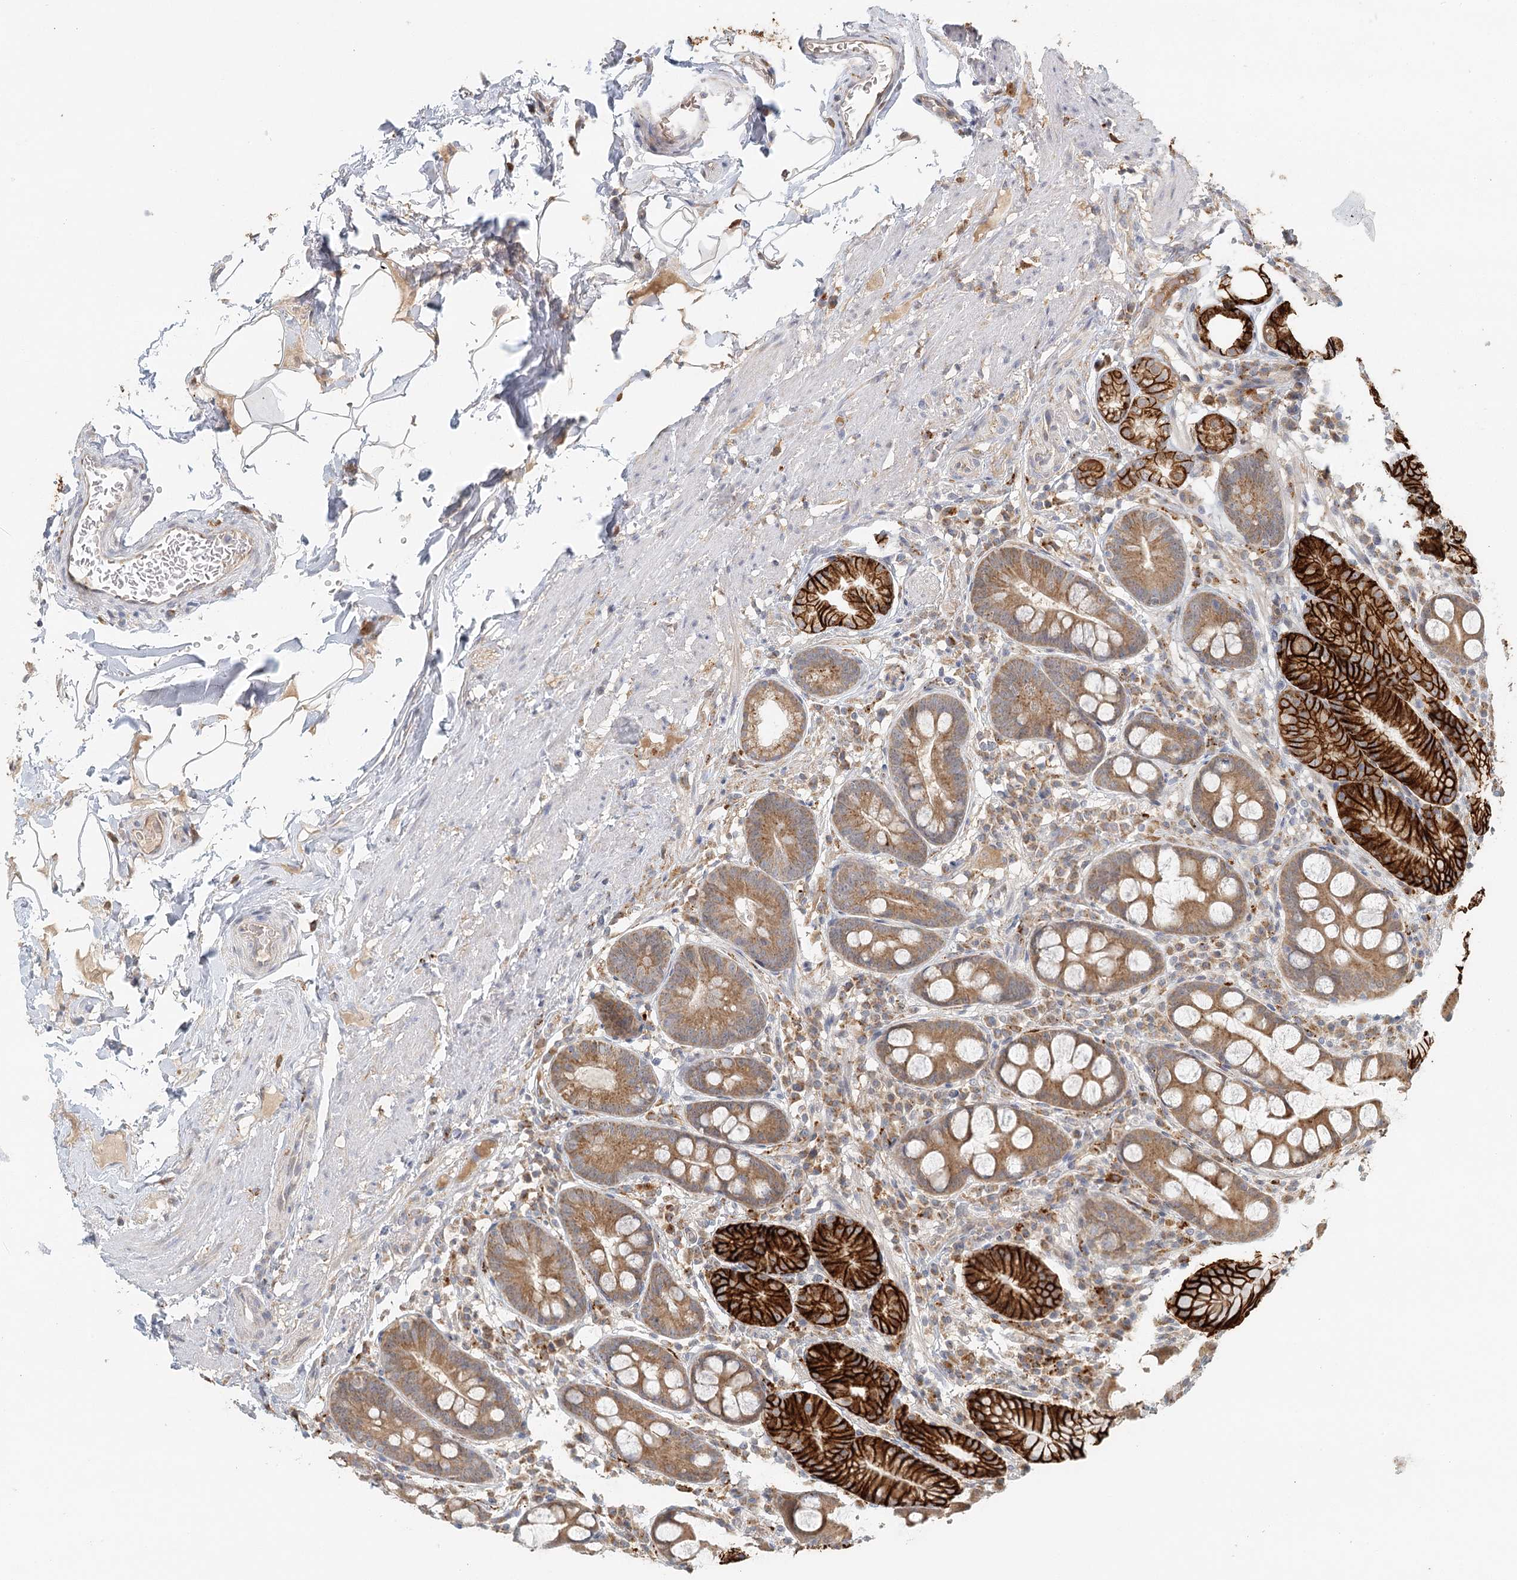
{"staining": {"intensity": "strong", "quantity": ">75%", "location": "cytoplasmic/membranous"}, "tissue": "stomach", "cell_type": "Glandular cells", "image_type": "normal", "snomed": [{"axis": "morphology", "description": "Normal tissue, NOS"}, {"axis": "topography", "description": "Stomach, lower"}], "caption": "Immunohistochemical staining of normal stomach shows strong cytoplasmic/membranous protein positivity in approximately >75% of glandular cells.", "gene": "VSIG1", "patient": {"sex": "male", "age": 52}}